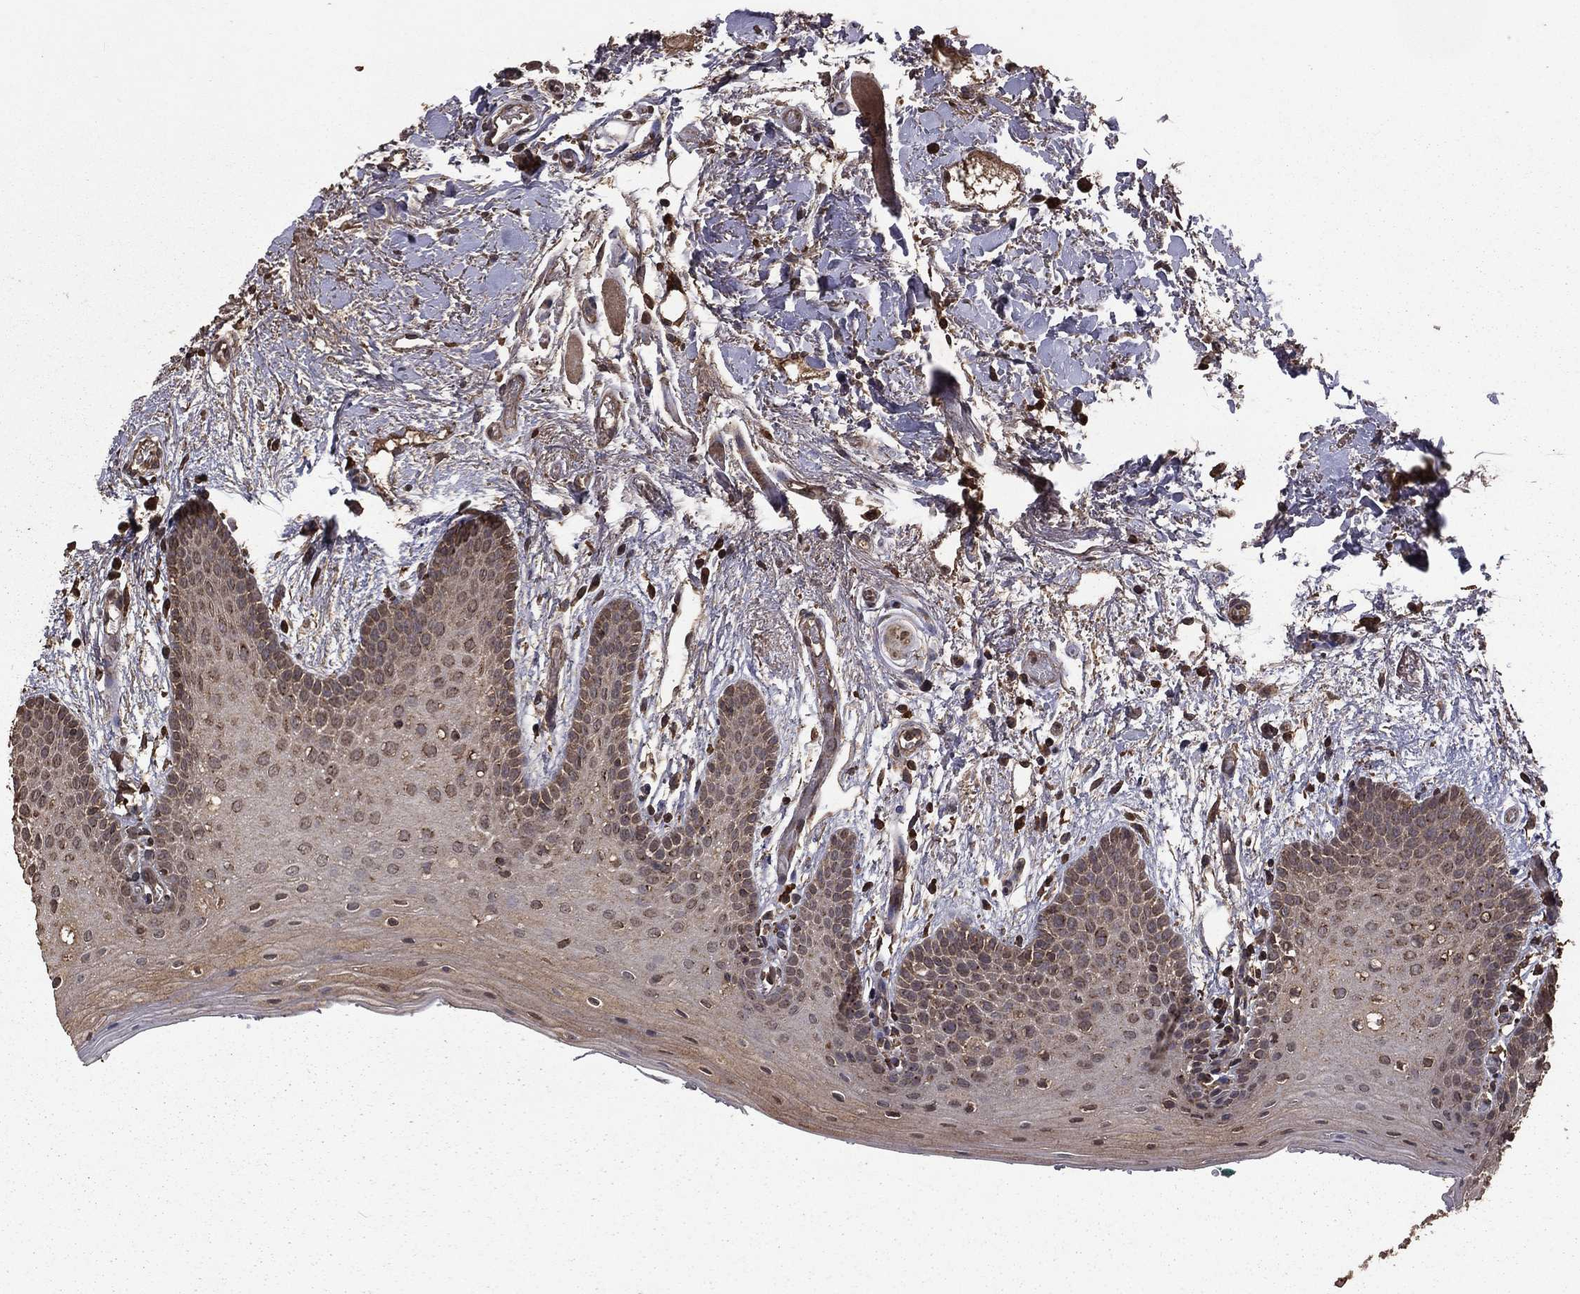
{"staining": {"intensity": "weak", "quantity": "<25%", "location": "cytoplasmic/membranous"}, "tissue": "oral mucosa", "cell_type": "Squamous epithelial cells", "image_type": "normal", "snomed": [{"axis": "morphology", "description": "Normal tissue, NOS"}, {"axis": "topography", "description": "Oral tissue"}, {"axis": "topography", "description": "Tounge, NOS"}], "caption": "An image of human oral mucosa is negative for staining in squamous epithelial cells. (DAB immunohistochemistry, high magnification).", "gene": "BIRC6", "patient": {"sex": "female", "age": 86}}